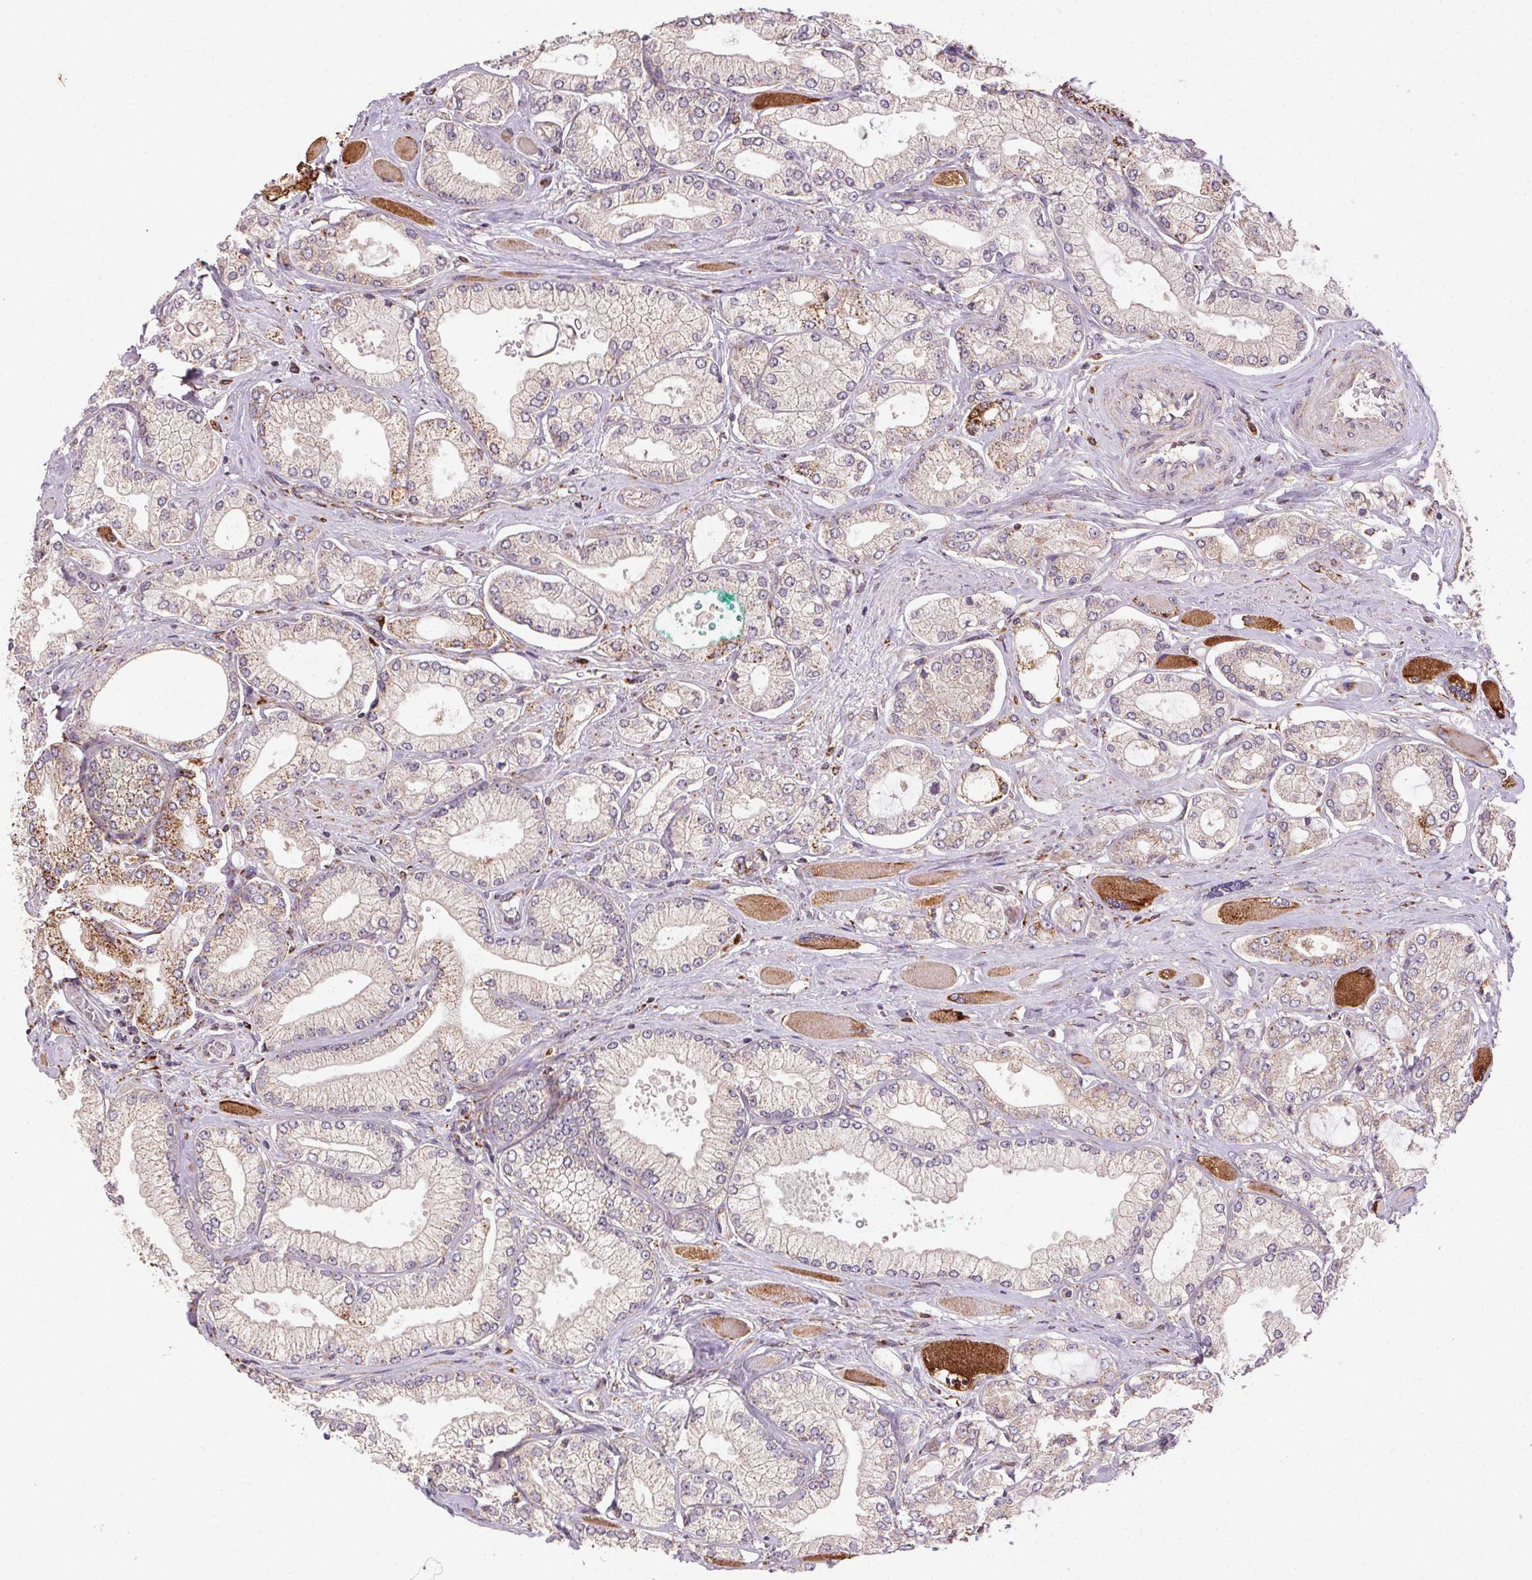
{"staining": {"intensity": "moderate", "quantity": "<25%", "location": "cytoplasmic/membranous"}, "tissue": "prostate cancer", "cell_type": "Tumor cells", "image_type": "cancer", "snomed": [{"axis": "morphology", "description": "Adenocarcinoma, High grade"}, {"axis": "topography", "description": "Prostate"}], "caption": "A brown stain highlights moderate cytoplasmic/membranous expression of a protein in human adenocarcinoma (high-grade) (prostate) tumor cells. The staining was performed using DAB (3,3'-diaminobenzidine) to visualize the protein expression in brown, while the nuclei were stained in blue with hematoxylin (Magnification: 20x).", "gene": "FNBP1L", "patient": {"sex": "male", "age": 68}}